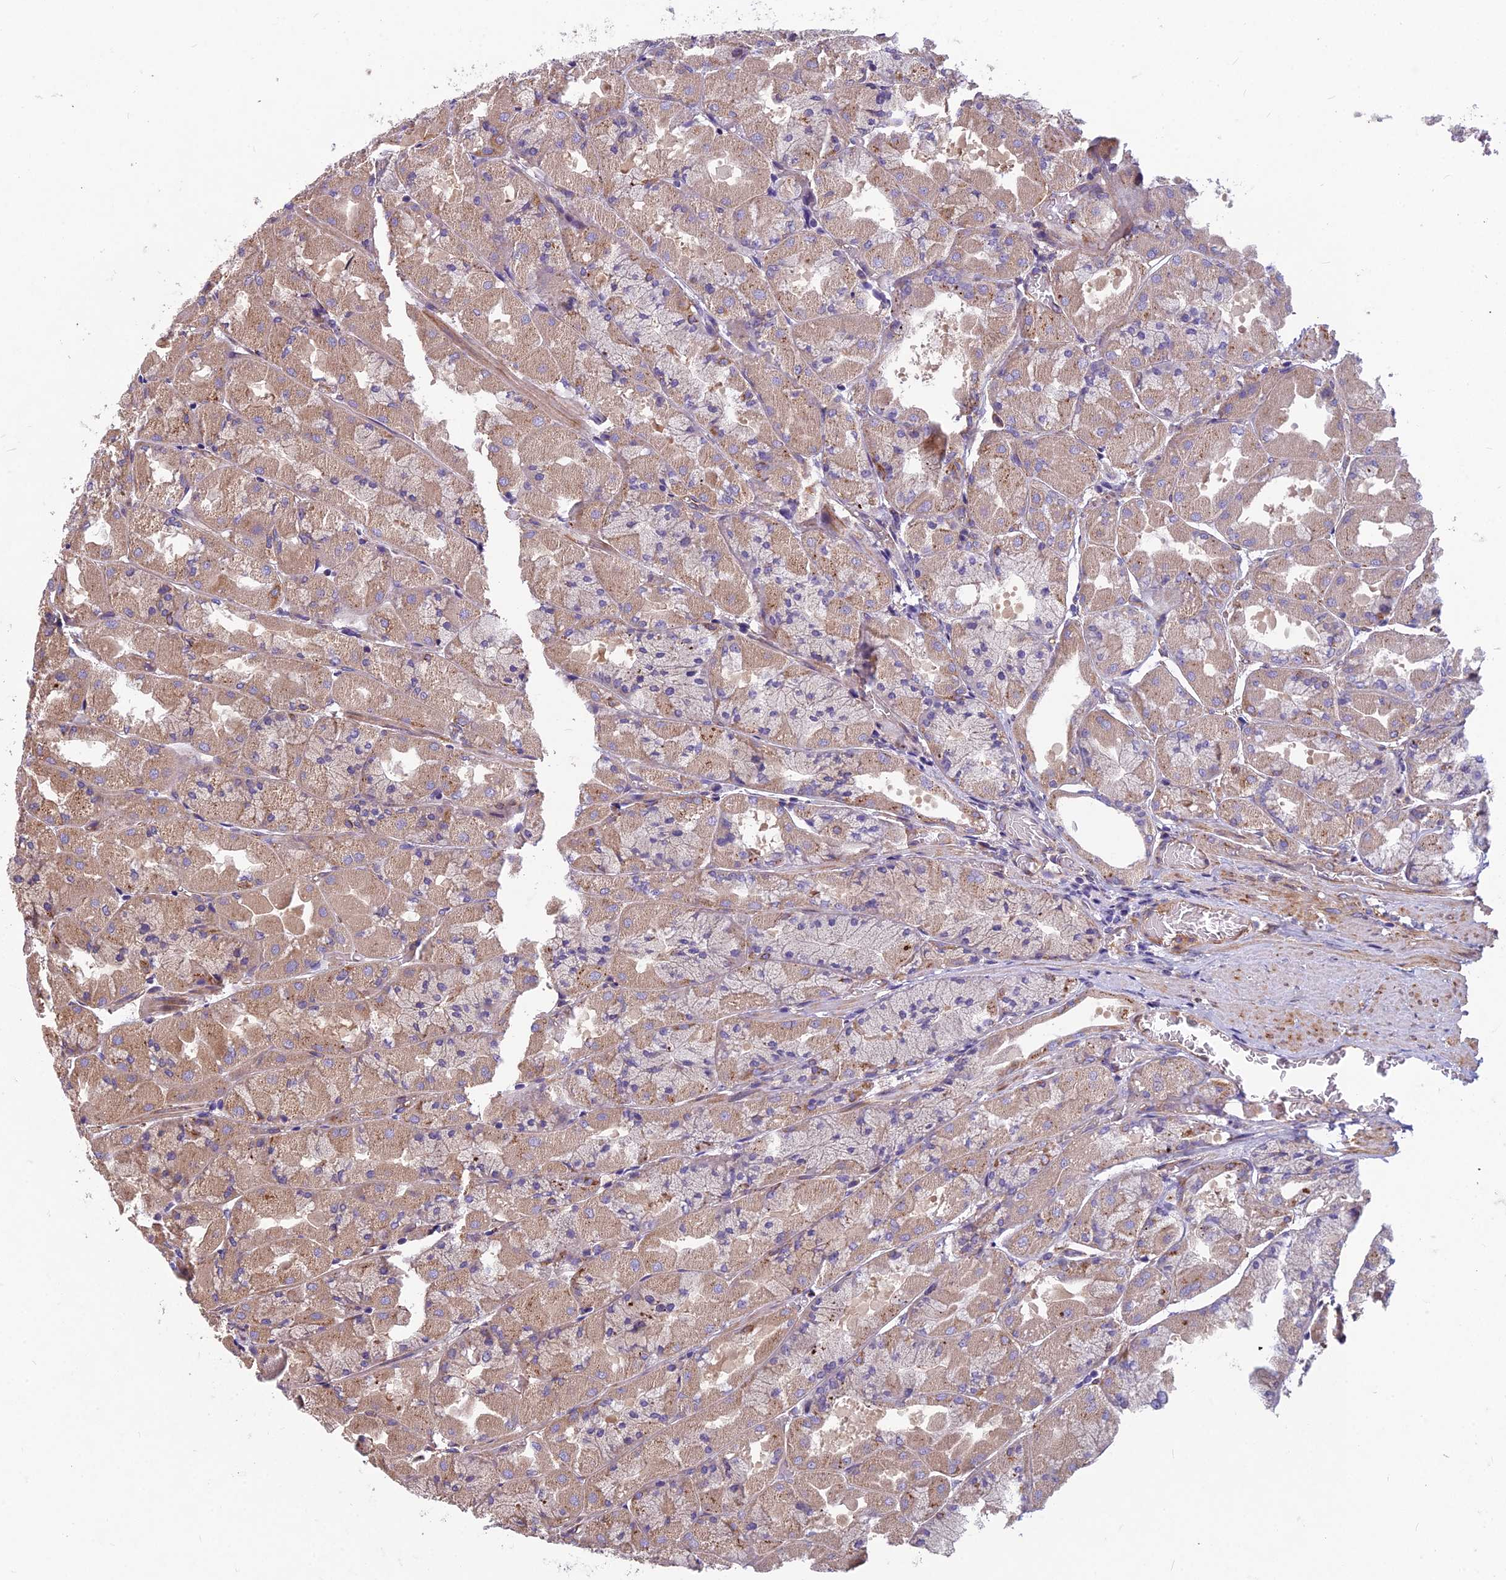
{"staining": {"intensity": "moderate", "quantity": "25%-75%", "location": "cytoplasmic/membranous"}, "tissue": "stomach", "cell_type": "Glandular cells", "image_type": "normal", "snomed": [{"axis": "morphology", "description": "Normal tissue, NOS"}, {"axis": "topography", "description": "Stomach"}], "caption": "IHC photomicrograph of normal human stomach stained for a protein (brown), which displays medium levels of moderate cytoplasmic/membranous positivity in approximately 25%-75% of glandular cells.", "gene": "SPDL1", "patient": {"sex": "female", "age": 61}}